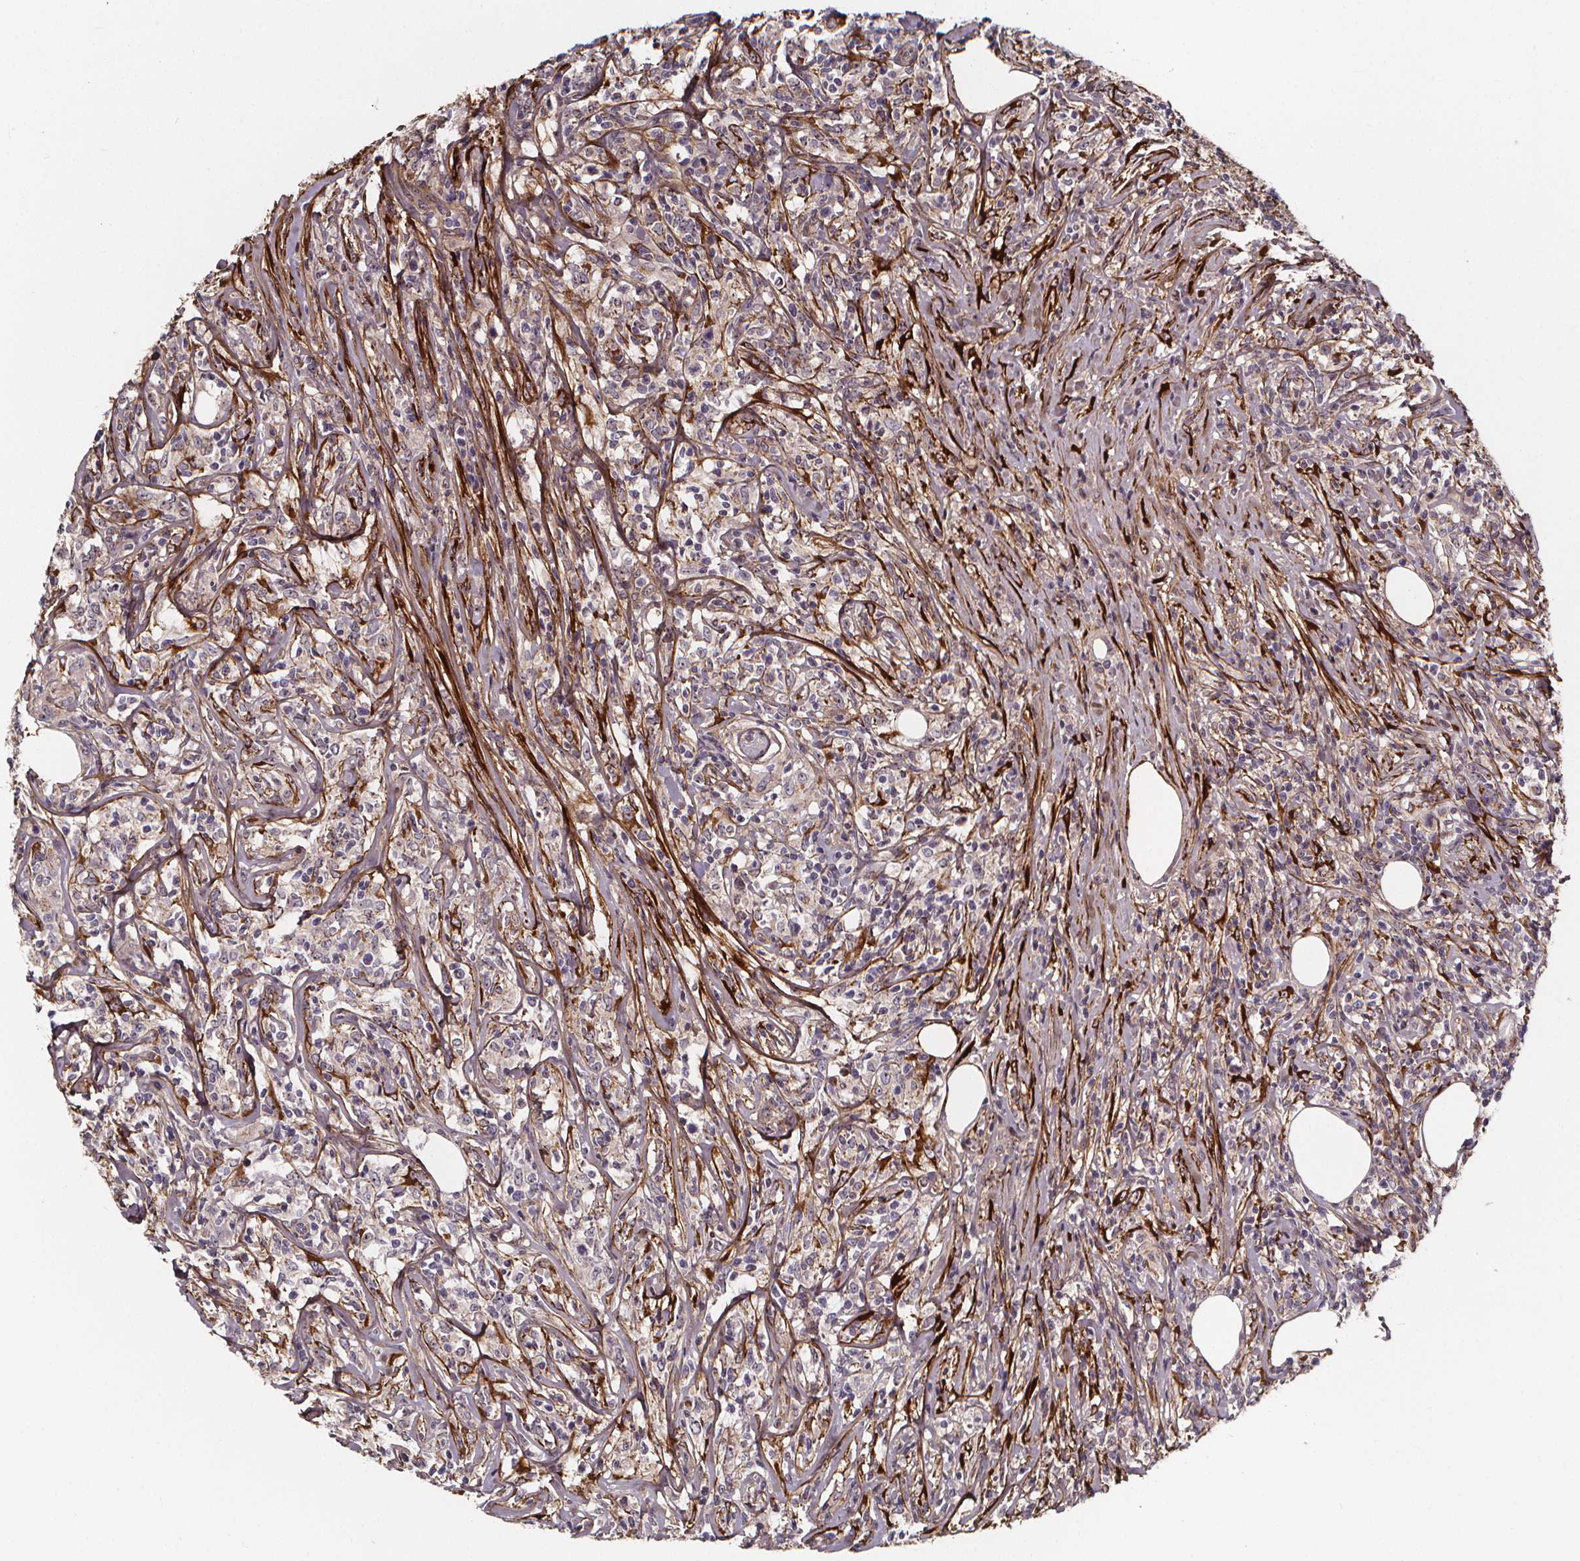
{"staining": {"intensity": "negative", "quantity": "none", "location": "none"}, "tissue": "lymphoma", "cell_type": "Tumor cells", "image_type": "cancer", "snomed": [{"axis": "morphology", "description": "Malignant lymphoma, non-Hodgkin's type, High grade"}, {"axis": "topography", "description": "Lymph node"}], "caption": "Micrograph shows no protein positivity in tumor cells of malignant lymphoma, non-Hodgkin's type (high-grade) tissue.", "gene": "AEBP1", "patient": {"sex": "female", "age": 84}}